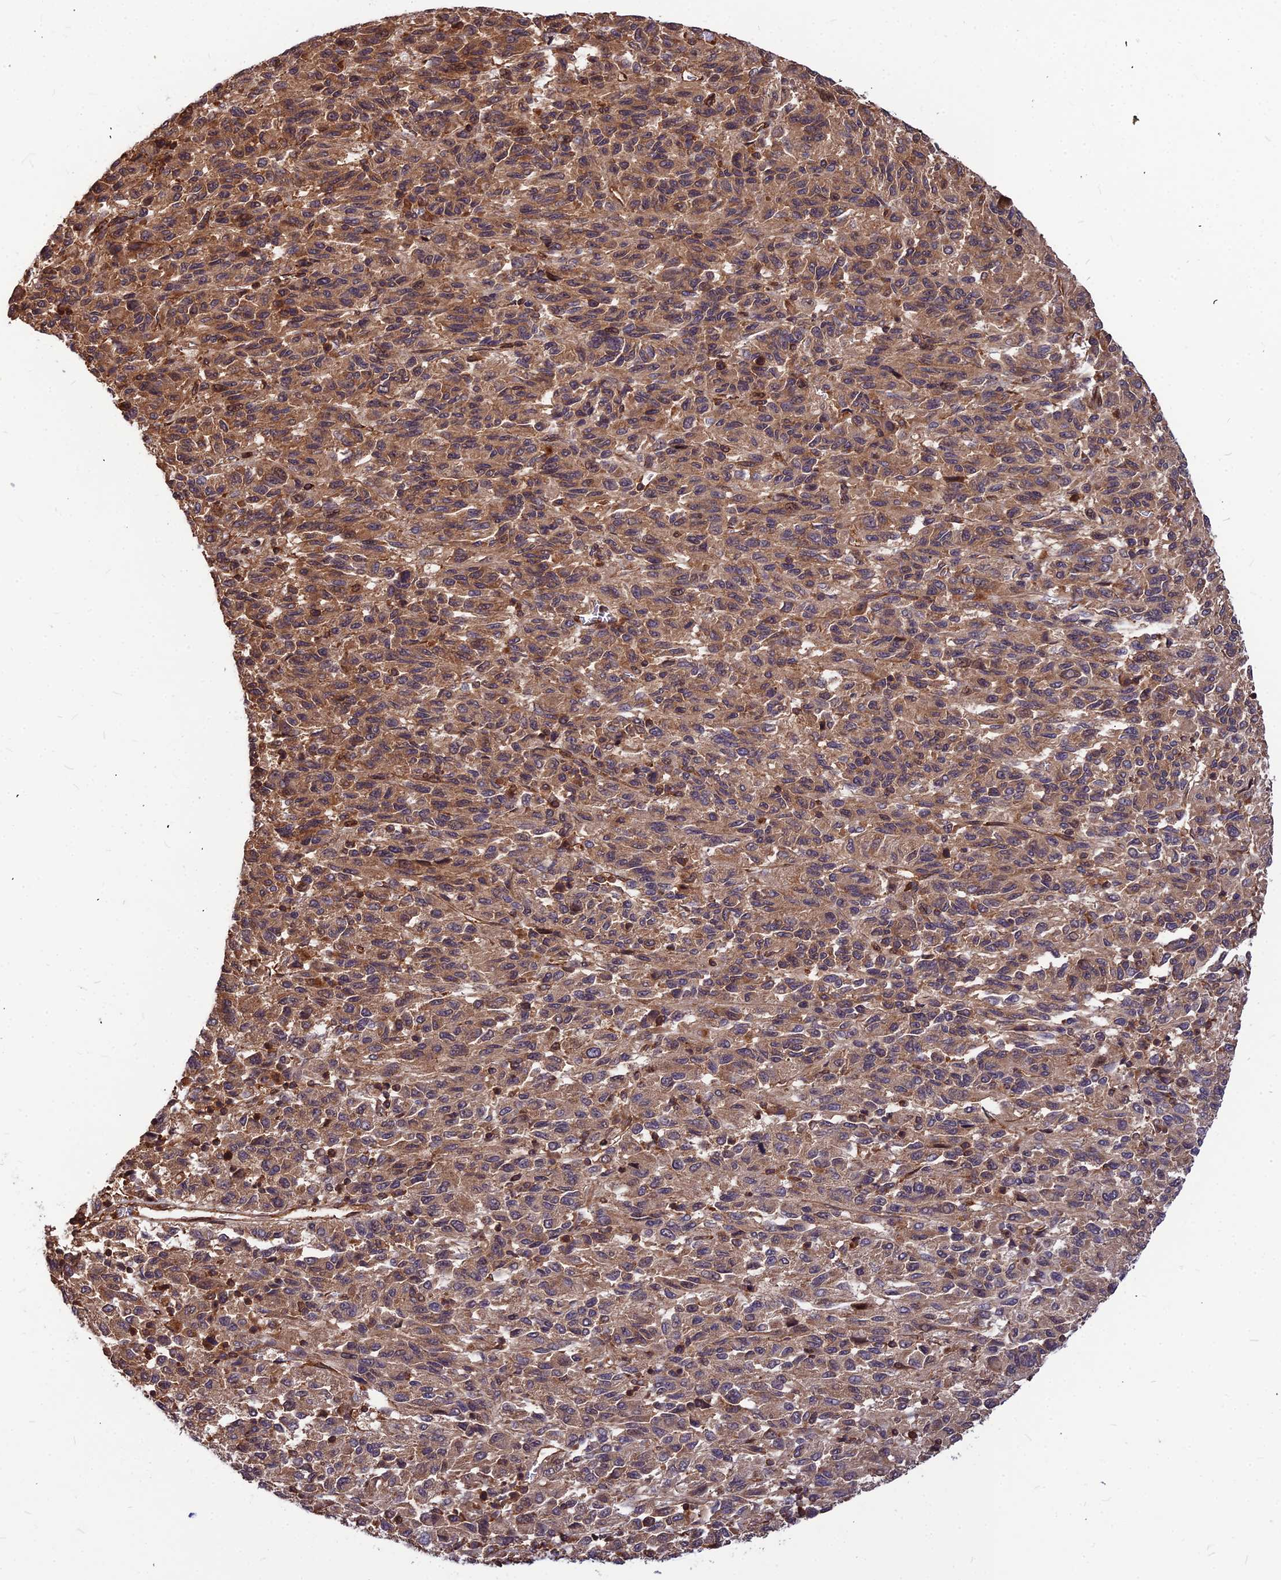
{"staining": {"intensity": "moderate", "quantity": ">75%", "location": "cytoplasmic/membranous"}, "tissue": "melanoma", "cell_type": "Tumor cells", "image_type": "cancer", "snomed": [{"axis": "morphology", "description": "Malignant melanoma, Metastatic site"}, {"axis": "topography", "description": "Lung"}], "caption": "High-power microscopy captured an immunohistochemistry photomicrograph of malignant melanoma (metastatic site), revealing moderate cytoplasmic/membranous positivity in about >75% of tumor cells.", "gene": "ZNF467", "patient": {"sex": "male", "age": 64}}